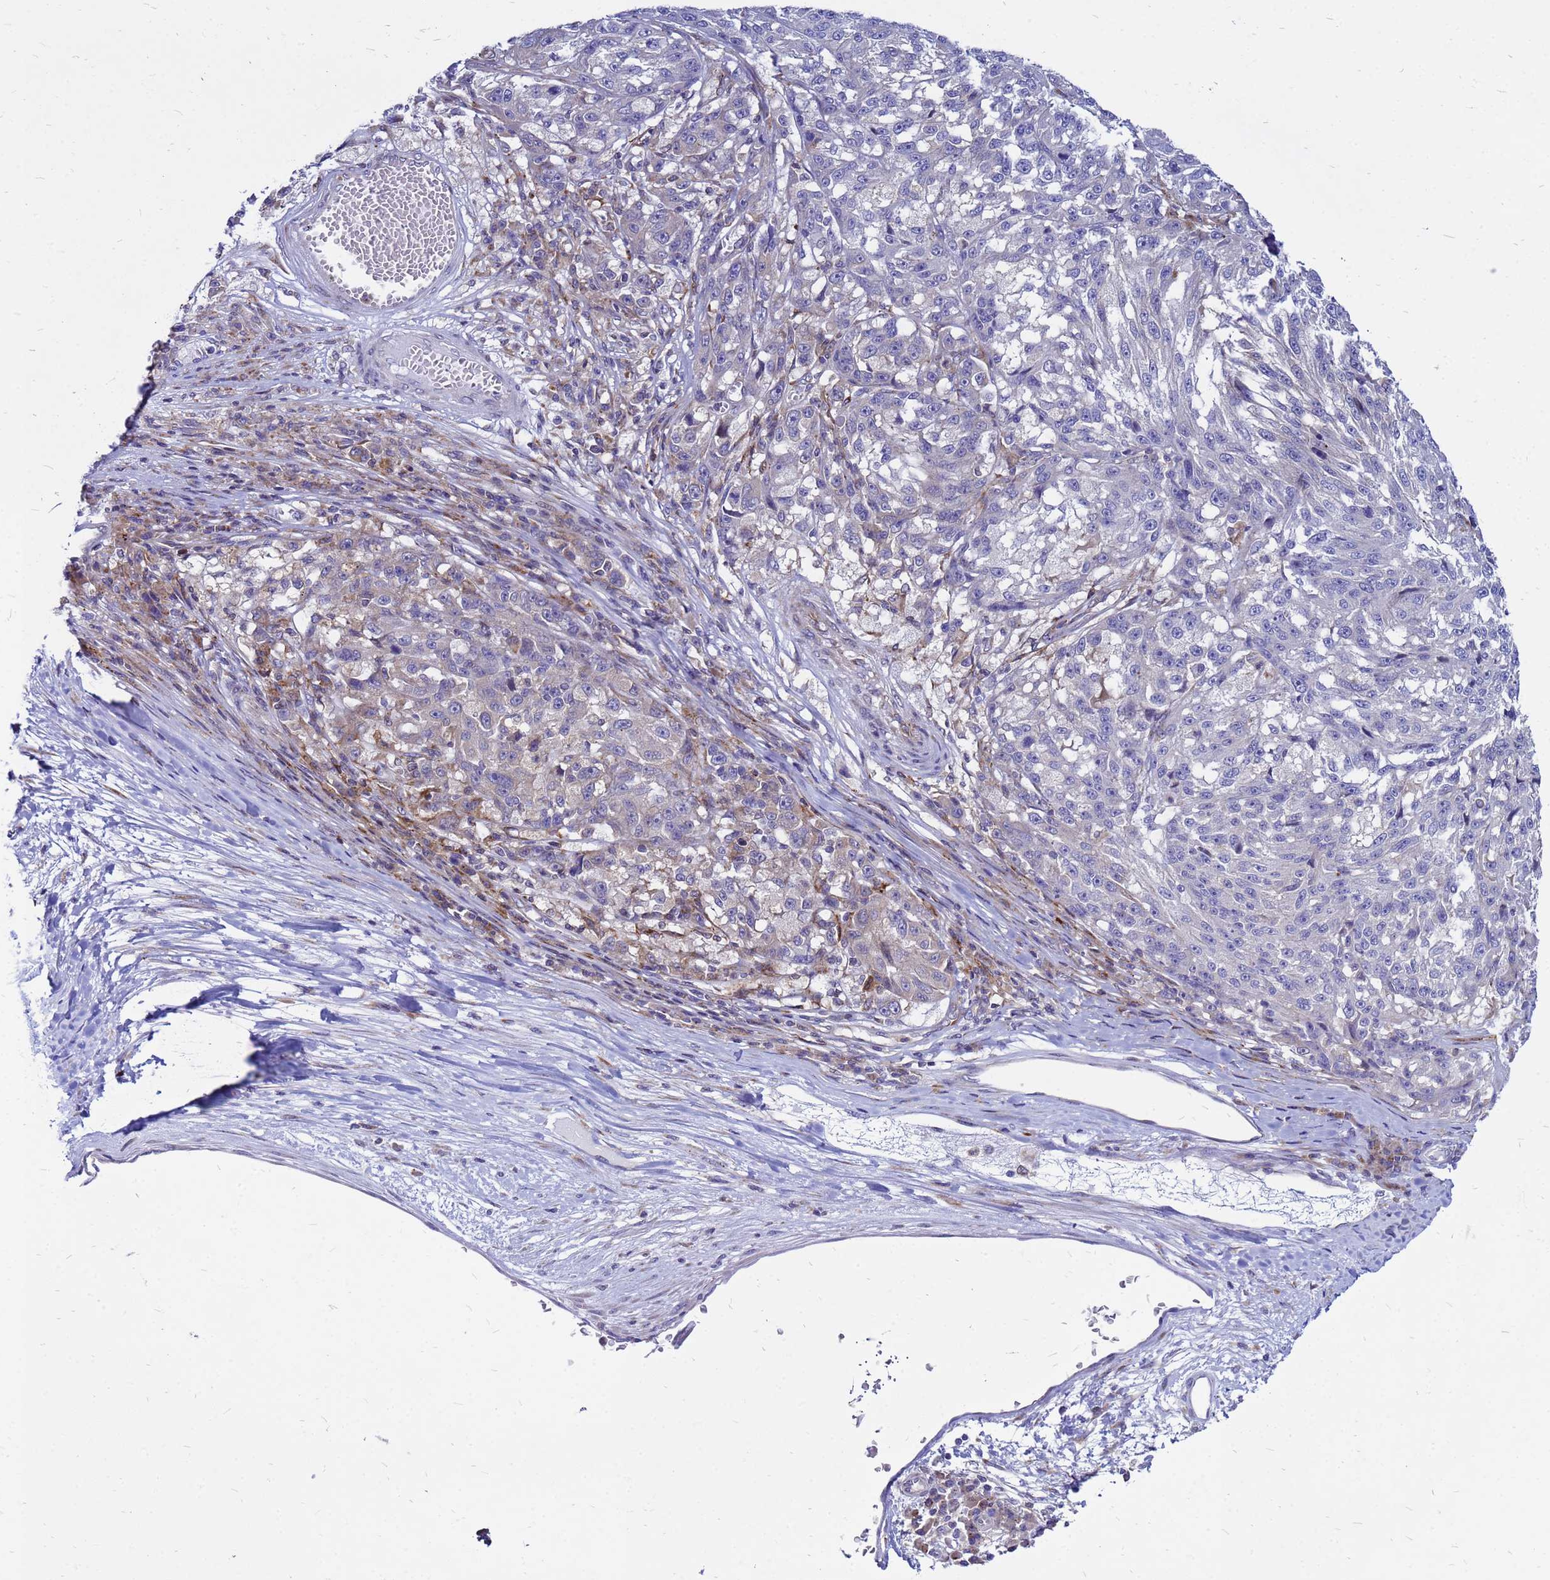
{"staining": {"intensity": "negative", "quantity": "none", "location": "none"}, "tissue": "melanoma", "cell_type": "Tumor cells", "image_type": "cancer", "snomed": [{"axis": "morphology", "description": "Malignant melanoma, NOS"}, {"axis": "topography", "description": "Skin"}], "caption": "Human melanoma stained for a protein using IHC exhibits no staining in tumor cells.", "gene": "FHIP1A", "patient": {"sex": "male", "age": 53}}